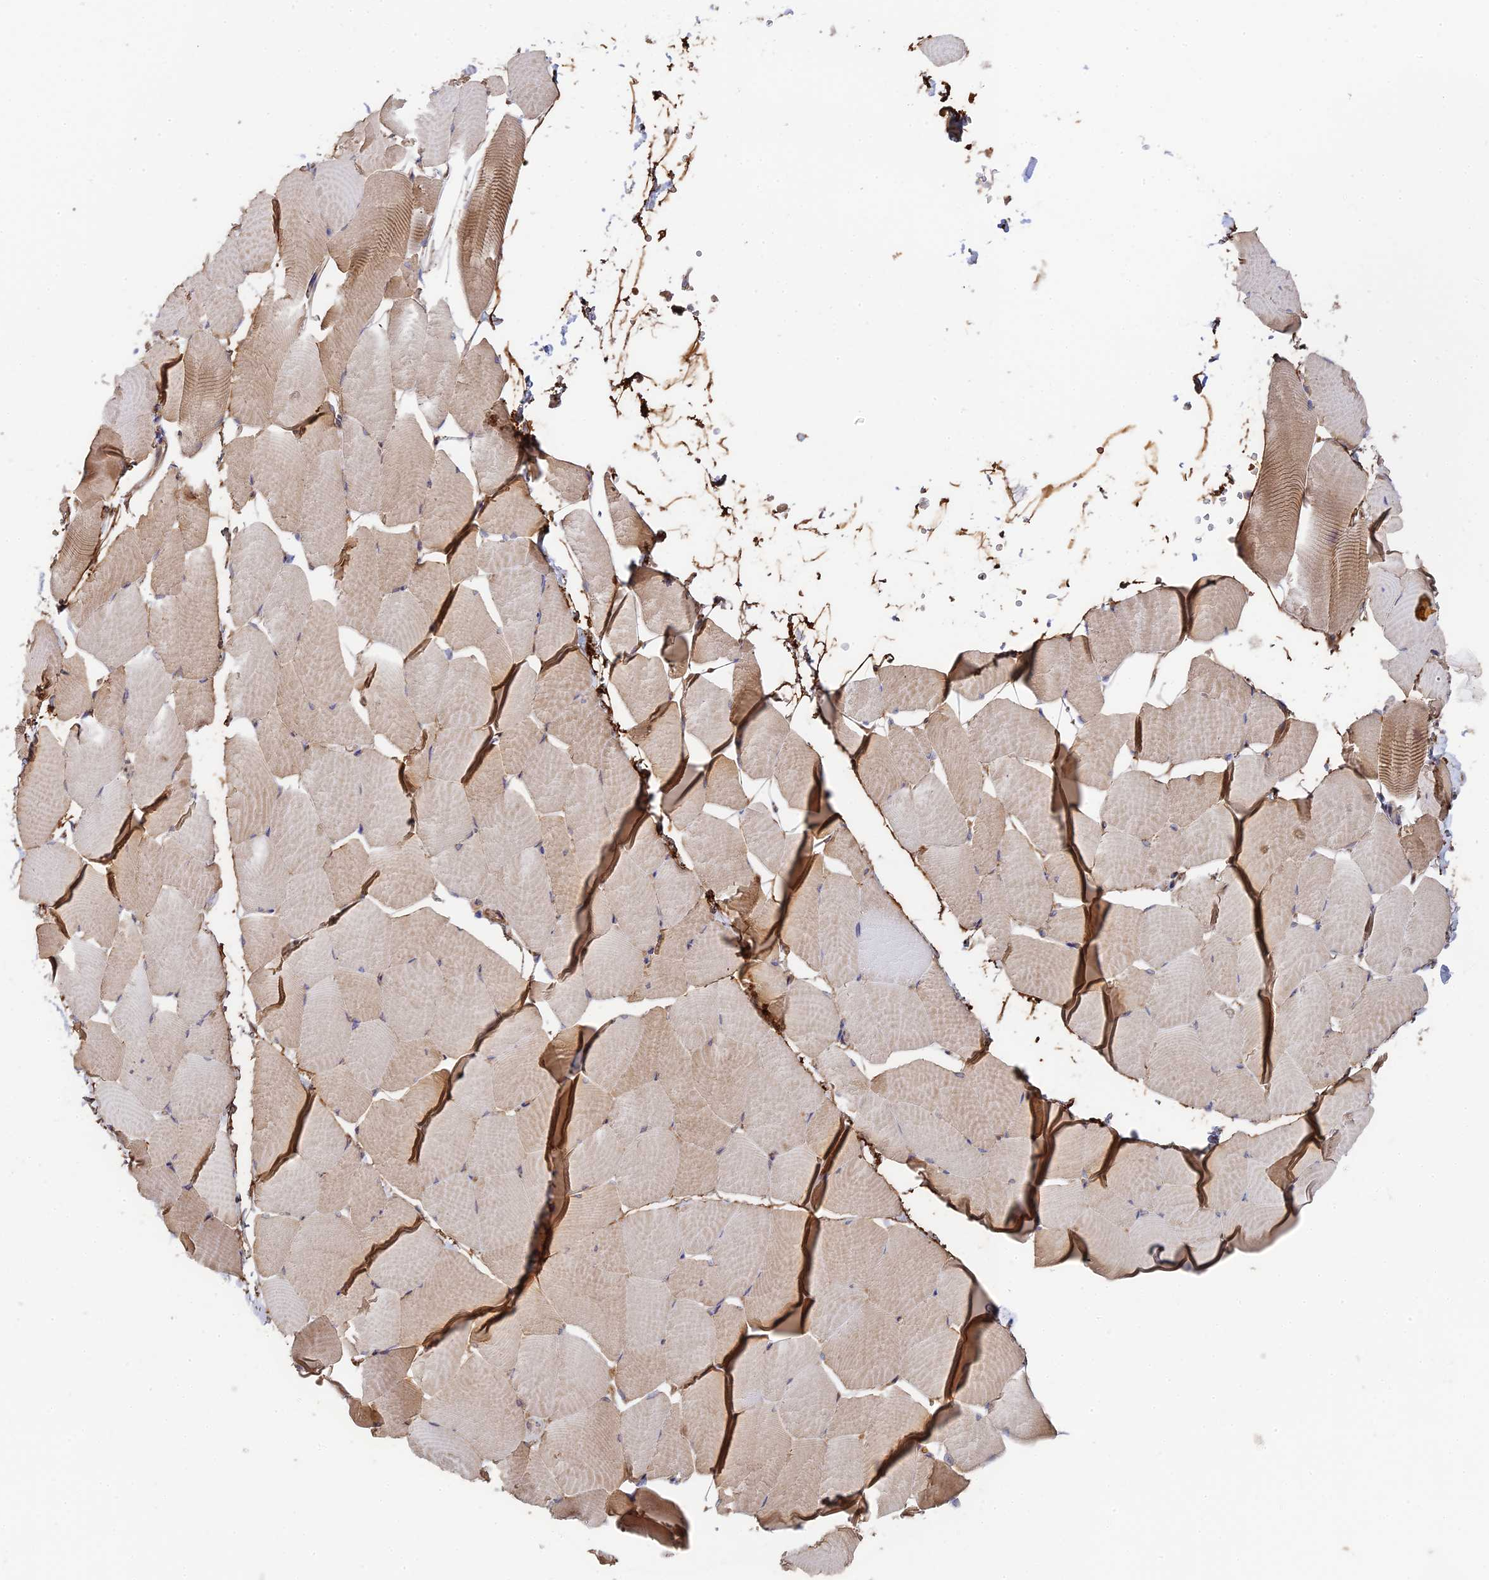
{"staining": {"intensity": "moderate", "quantity": "<25%", "location": "cytoplasmic/membranous"}, "tissue": "skeletal muscle", "cell_type": "Myocytes", "image_type": "normal", "snomed": [{"axis": "morphology", "description": "Normal tissue, NOS"}, {"axis": "topography", "description": "Skeletal muscle"}], "caption": "A photomicrograph of skeletal muscle stained for a protein exhibits moderate cytoplasmic/membranous brown staining in myocytes.", "gene": "RPIA", "patient": {"sex": "male", "age": 25}}